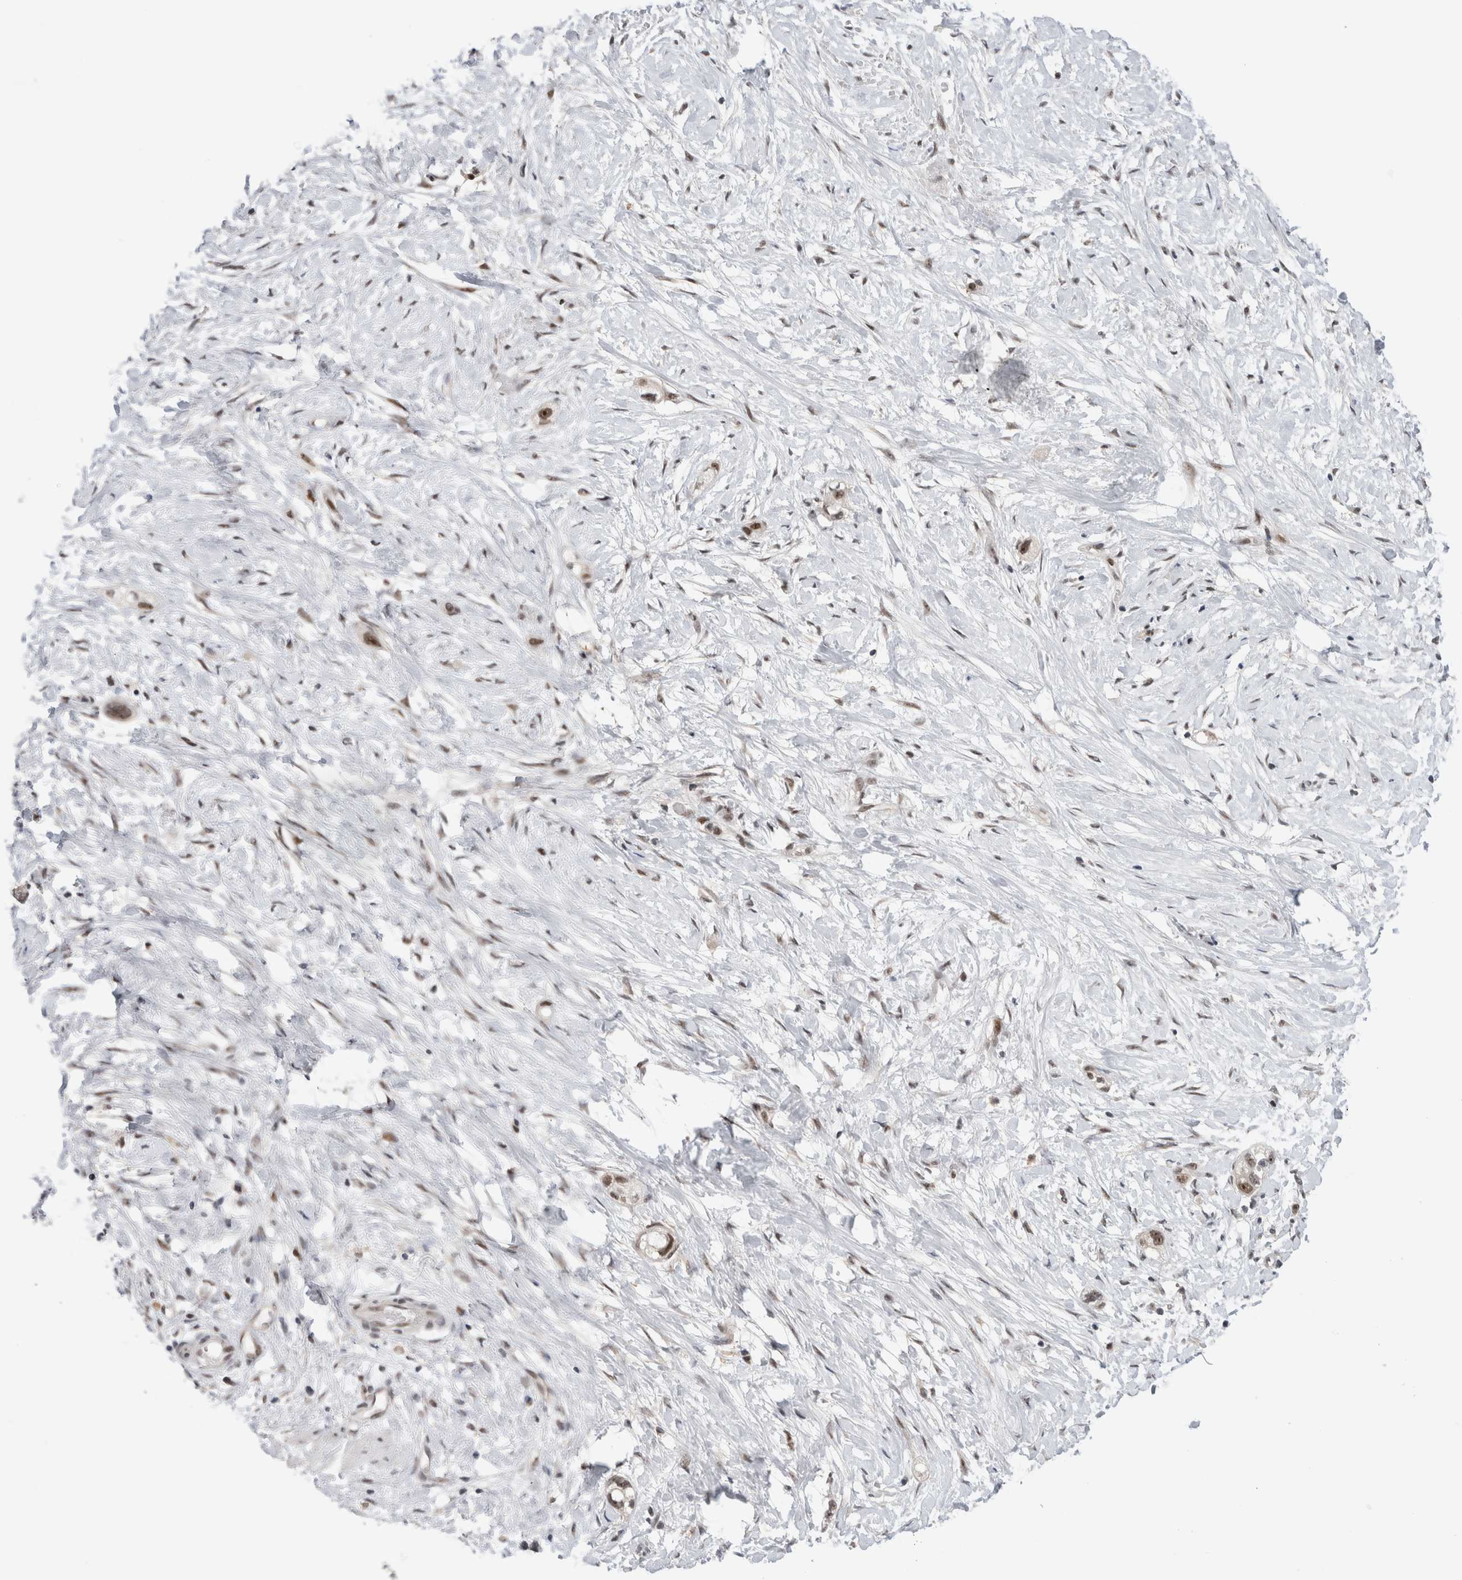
{"staining": {"intensity": "strong", "quantity": ">75%", "location": "nuclear"}, "tissue": "stomach cancer", "cell_type": "Tumor cells", "image_type": "cancer", "snomed": [{"axis": "morphology", "description": "Adenocarcinoma, NOS"}, {"axis": "topography", "description": "Stomach"}, {"axis": "topography", "description": "Stomach, lower"}], "caption": "Protein expression analysis of human stomach cancer (adenocarcinoma) reveals strong nuclear staining in approximately >75% of tumor cells.", "gene": "ZNF521", "patient": {"sex": "female", "age": 48}}